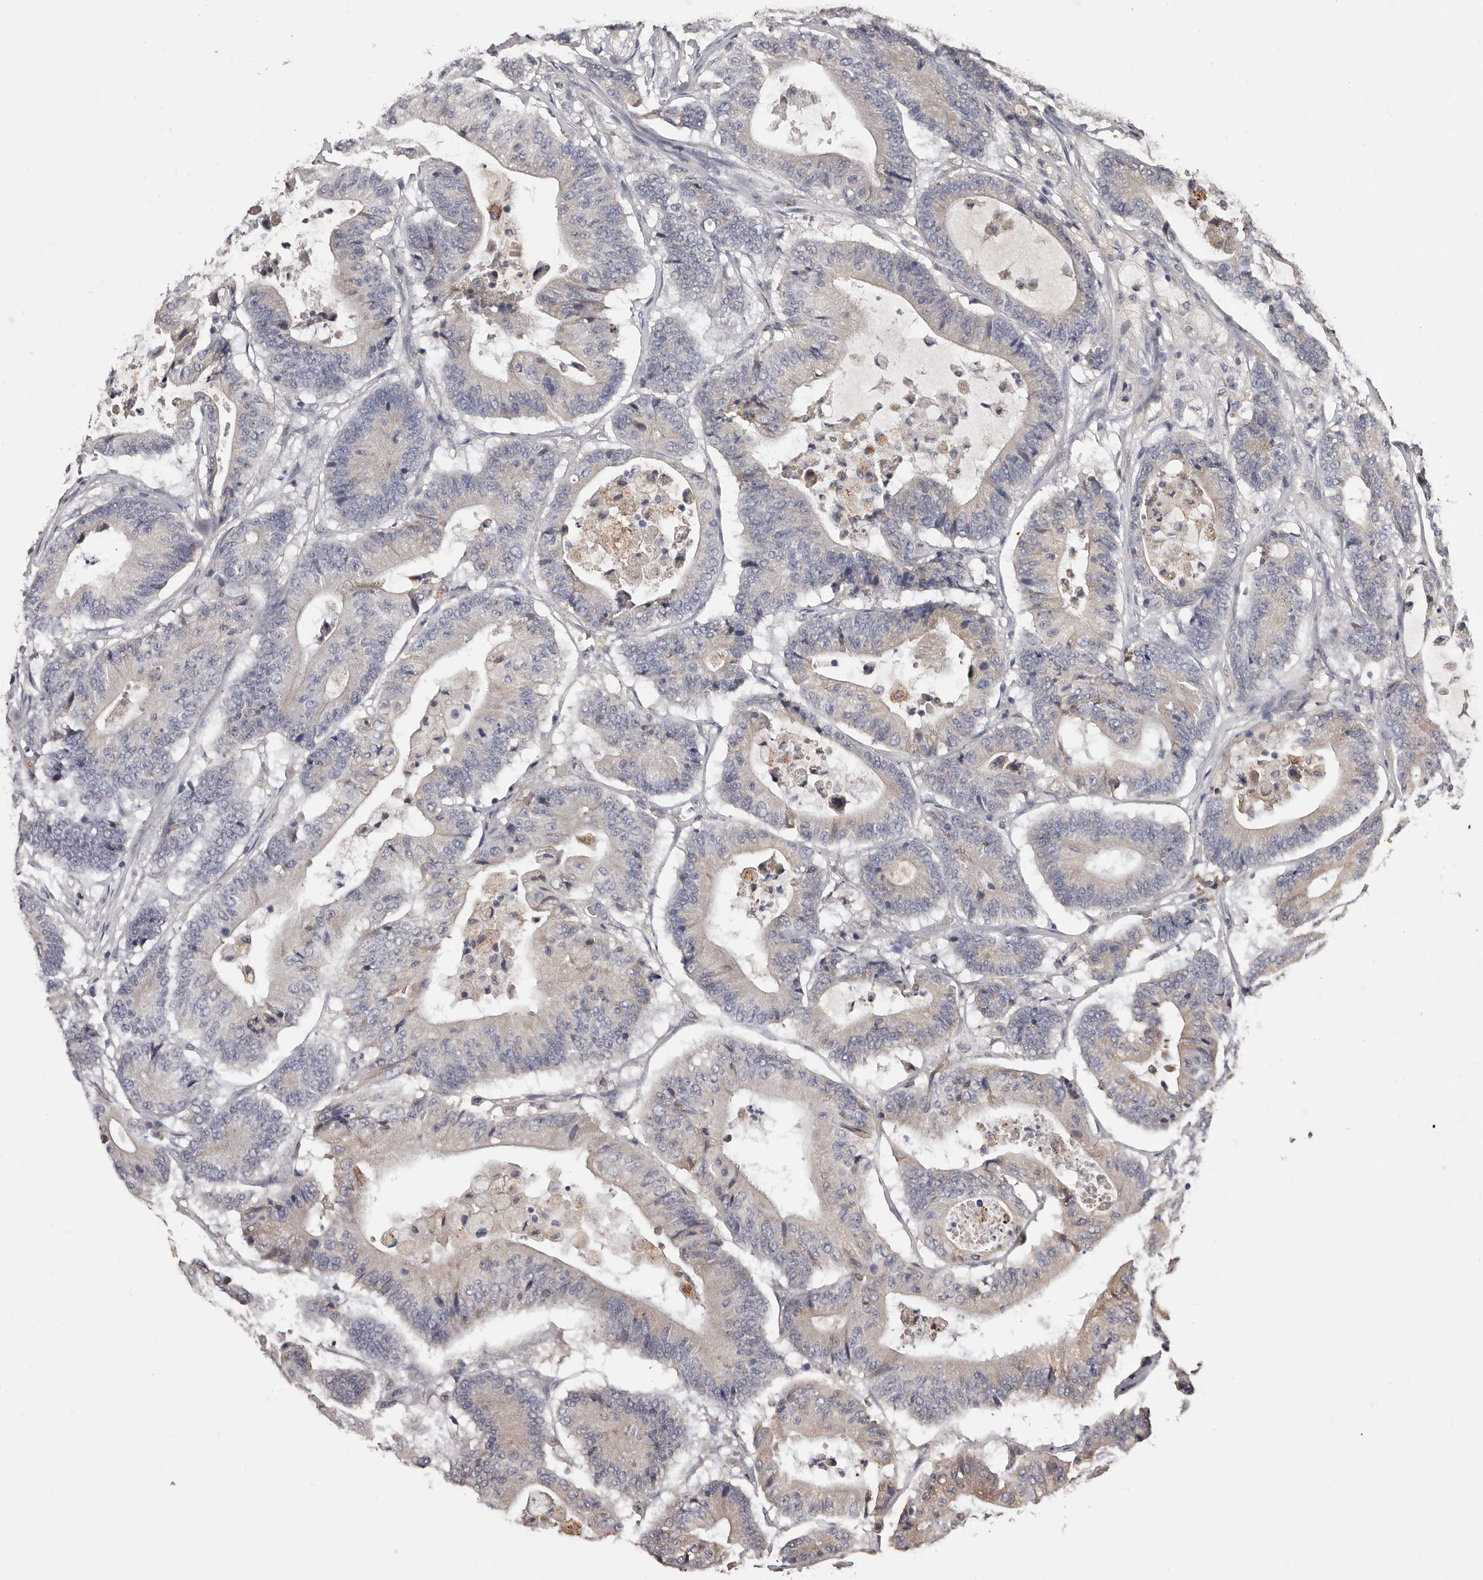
{"staining": {"intensity": "weak", "quantity": "<25%", "location": "cytoplasmic/membranous"}, "tissue": "colorectal cancer", "cell_type": "Tumor cells", "image_type": "cancer", "snomed": [{"axis": "morphology", "description": "Adenocarcinoma, NOS"}, {"axis": "topography", "description": "Colon"}], "caption": "Colorectal adenocarcinoma was stained to show a protein in brown. There is no significant positivity in tumor cells.", "gene": "ETNK1", "patient": {"sex": "female", "age": 84}}